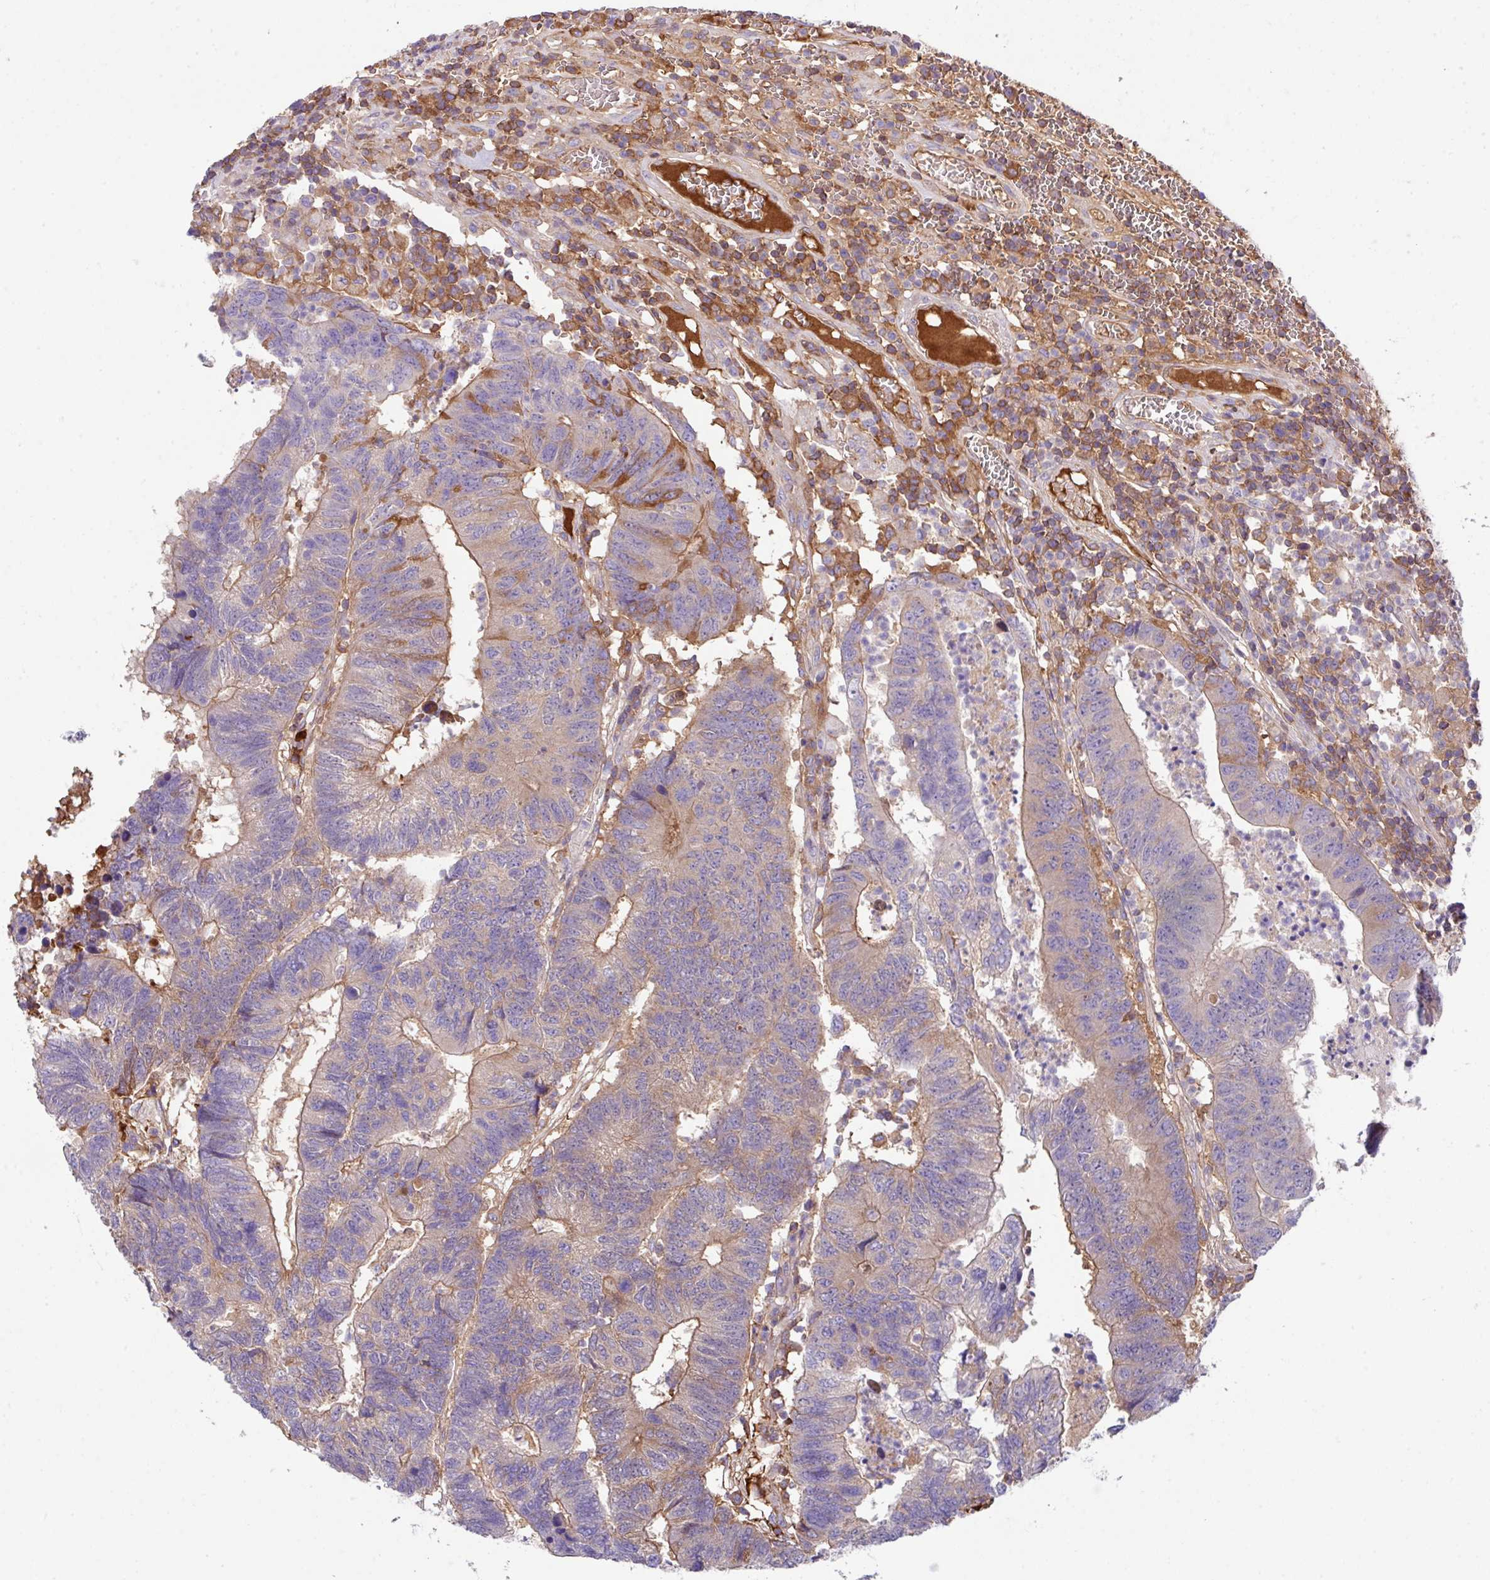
{"staining": {"intensity": "moderate", "quantity": "25%-75%", "location": "cytoplasmic/membranous"}, "tissue": "colorectal cancer", "cell_type": "Tumor cells", "image_type": "cancer", "snomed": [{"axis": "morphology", "description": "Adenocarcinoma, NOS"}, {"axis": "topography", "description": "Colon"}], "caption": "The immunohistochemical stain labels moderate cytoplasmic/membranous staining in tumor cells of colorectal adenocarcinoma tissue. The protein of interest is stained brown, and the nuclei are stained in blue (DAB (3,3'-diaminobenzidine) IHC with brightfield microscopy, high magnification).", "gene": "DNAL1", "patient": {"sex": "female", "age": 48}}